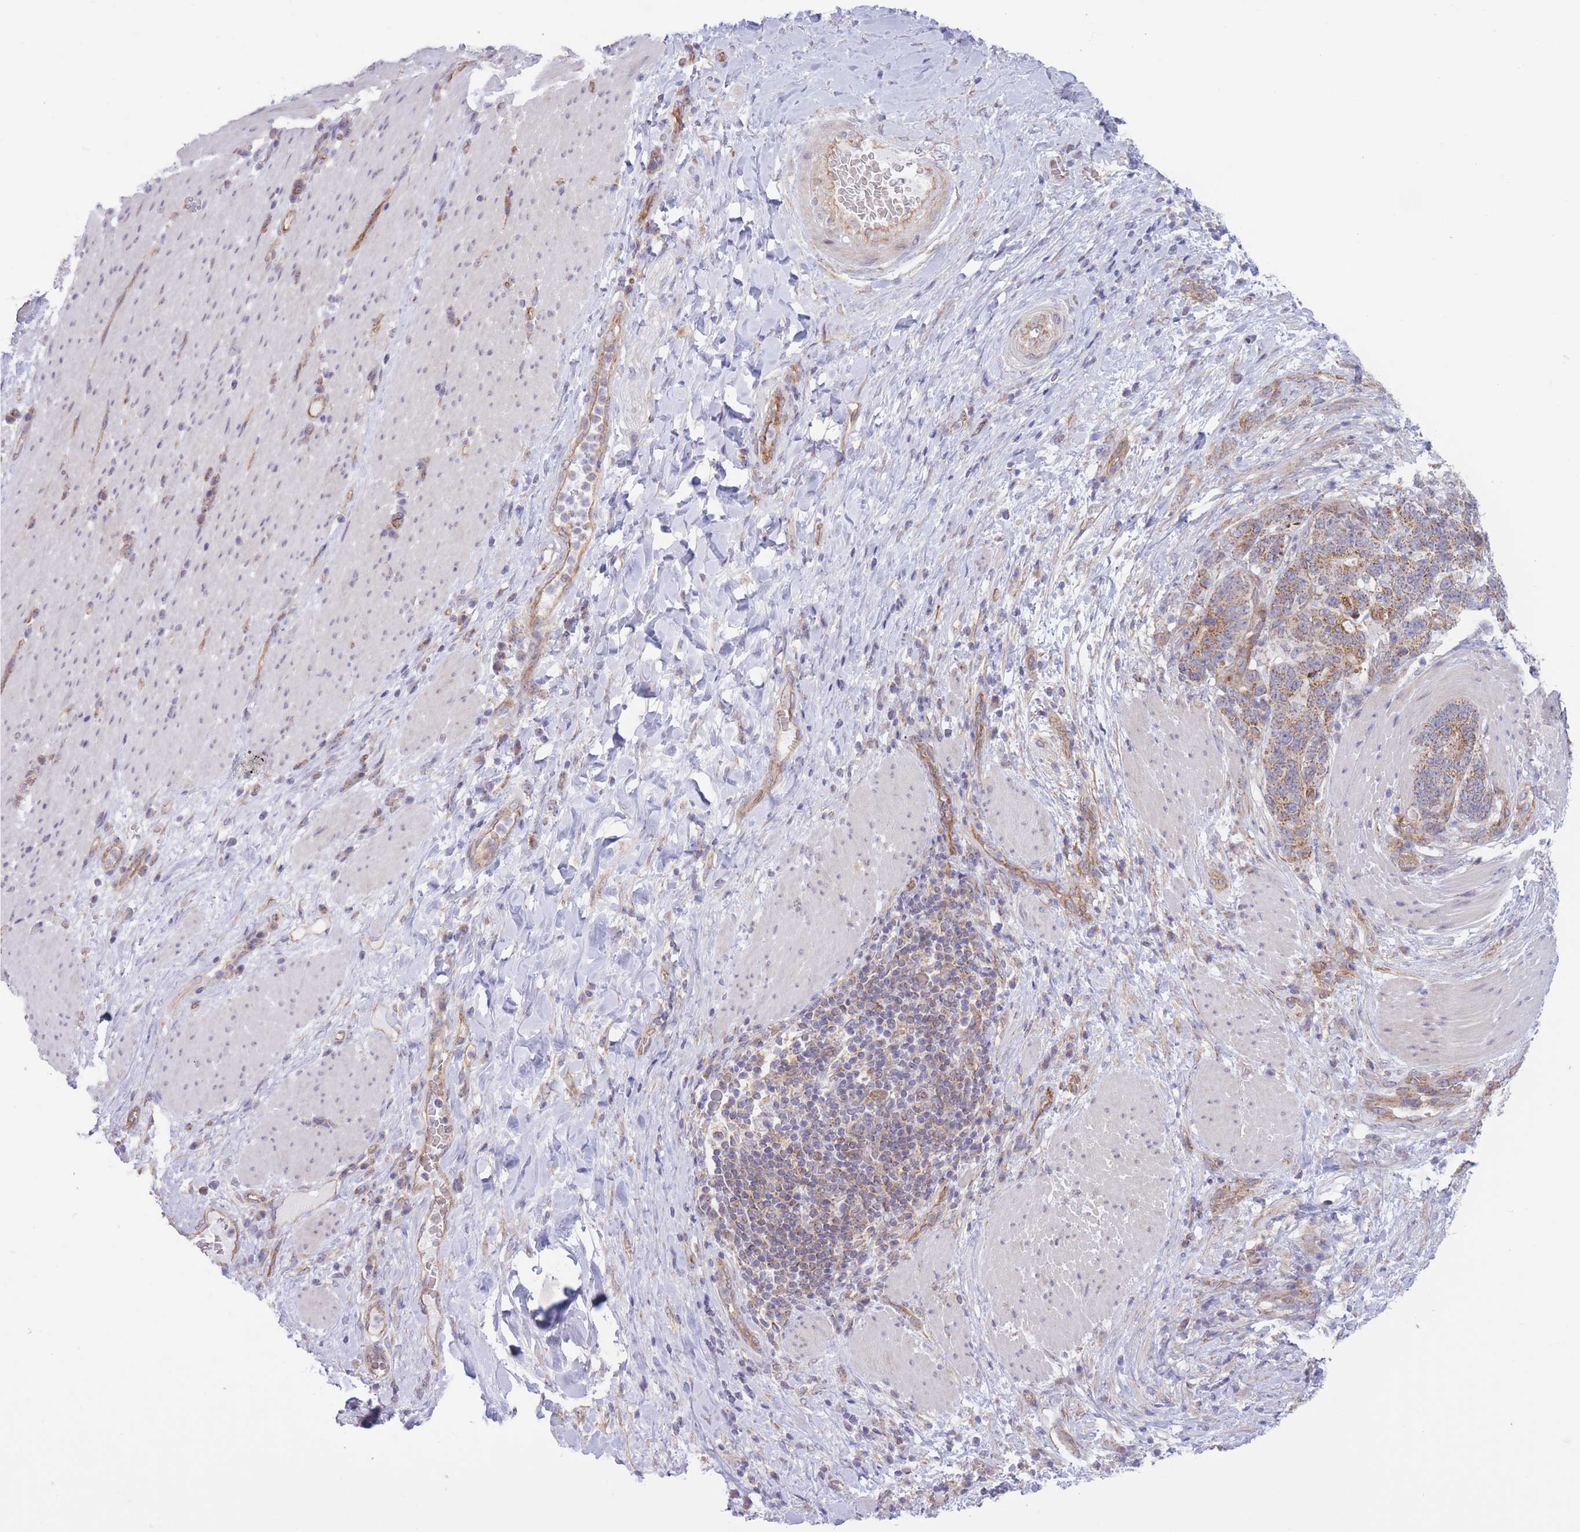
{"staining": {"intensity": "moderate", "quantity": ">75%", "location": "cytoplasmic/membranous"}, "tissue": "stomach cancer", "cell_type": "Tumor cells", "image_type": "cancer", "snomed": [{"axis": "morphology", "description": "Normal tissue, NOS"}, {"axis": "morphology", "description": "Adenocarcinoma, NOS"}, {"axis": "topography", "description": "Stomach"}], "caption": "Adenocarcinoma (stomach) stained with a brown dye exhibits moderate cytoplasmic/membranous positive staining in approximately >75% of tumor cells.", "gene": "MRPS31", "patient": {"sex": "female", "age": 64}}